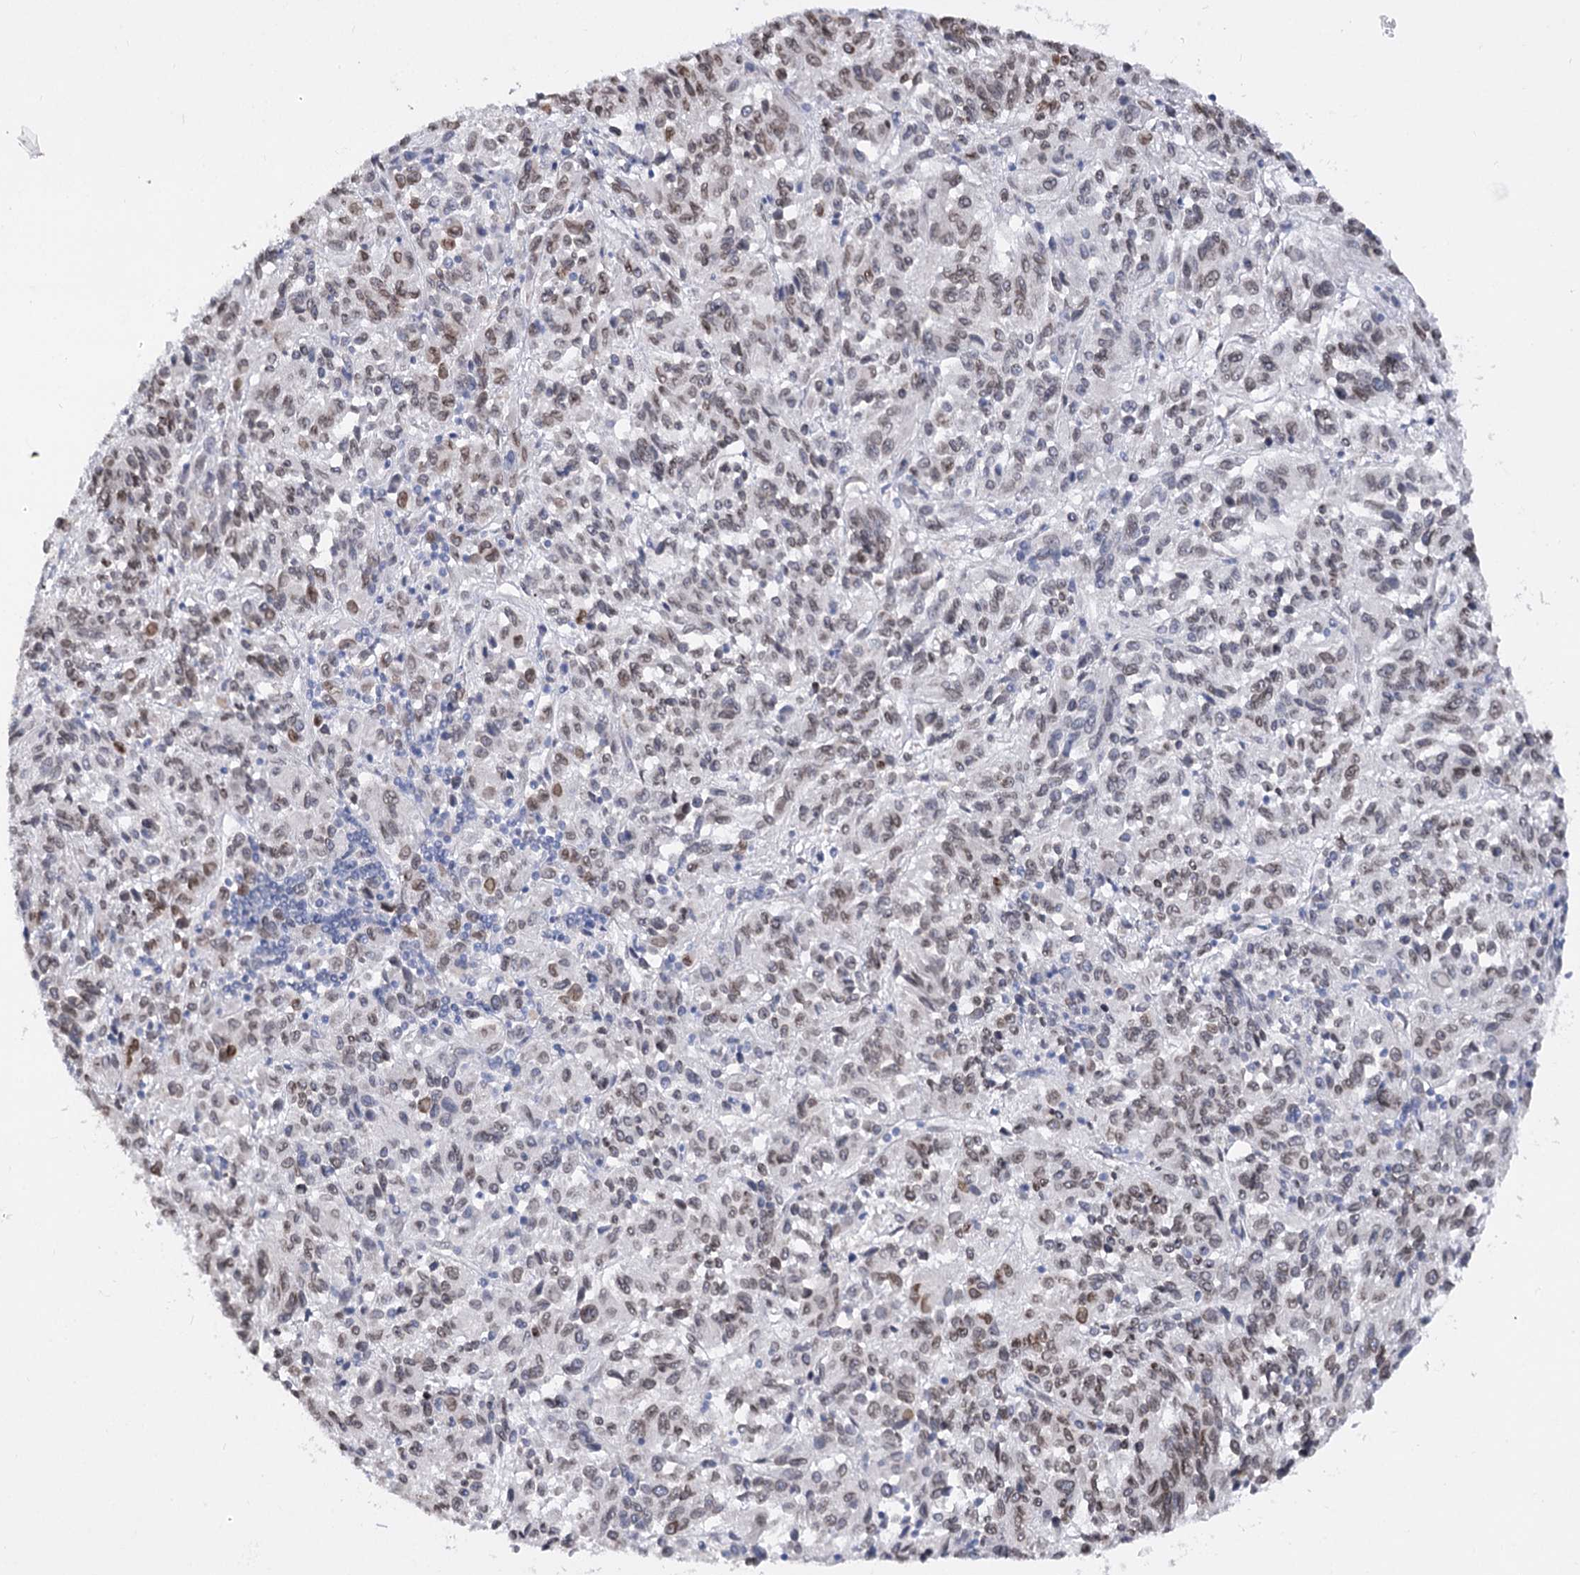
{"staining": {"intensity": "weak", "quantity": ">75%", "location": "cytoplasmic/membranous,nuclear"}, "tissue": "melanoma", "cell_type": "Tumor cells", "image_type": "cancer", "snomed": [{"axis": "morphology", "description": "Malignant melanoma, Metastatic site"}, {"axis": "topography", "description": "Lung"}], "caption": "Melanoma was stained to show a protein in brown. There is low levels of weak cytoplasmic/membranous and nuclear expression in approximately >75% of tumor cells.", "gene": "TMEM201", "patient": {"sex": "male", "age": 64}}